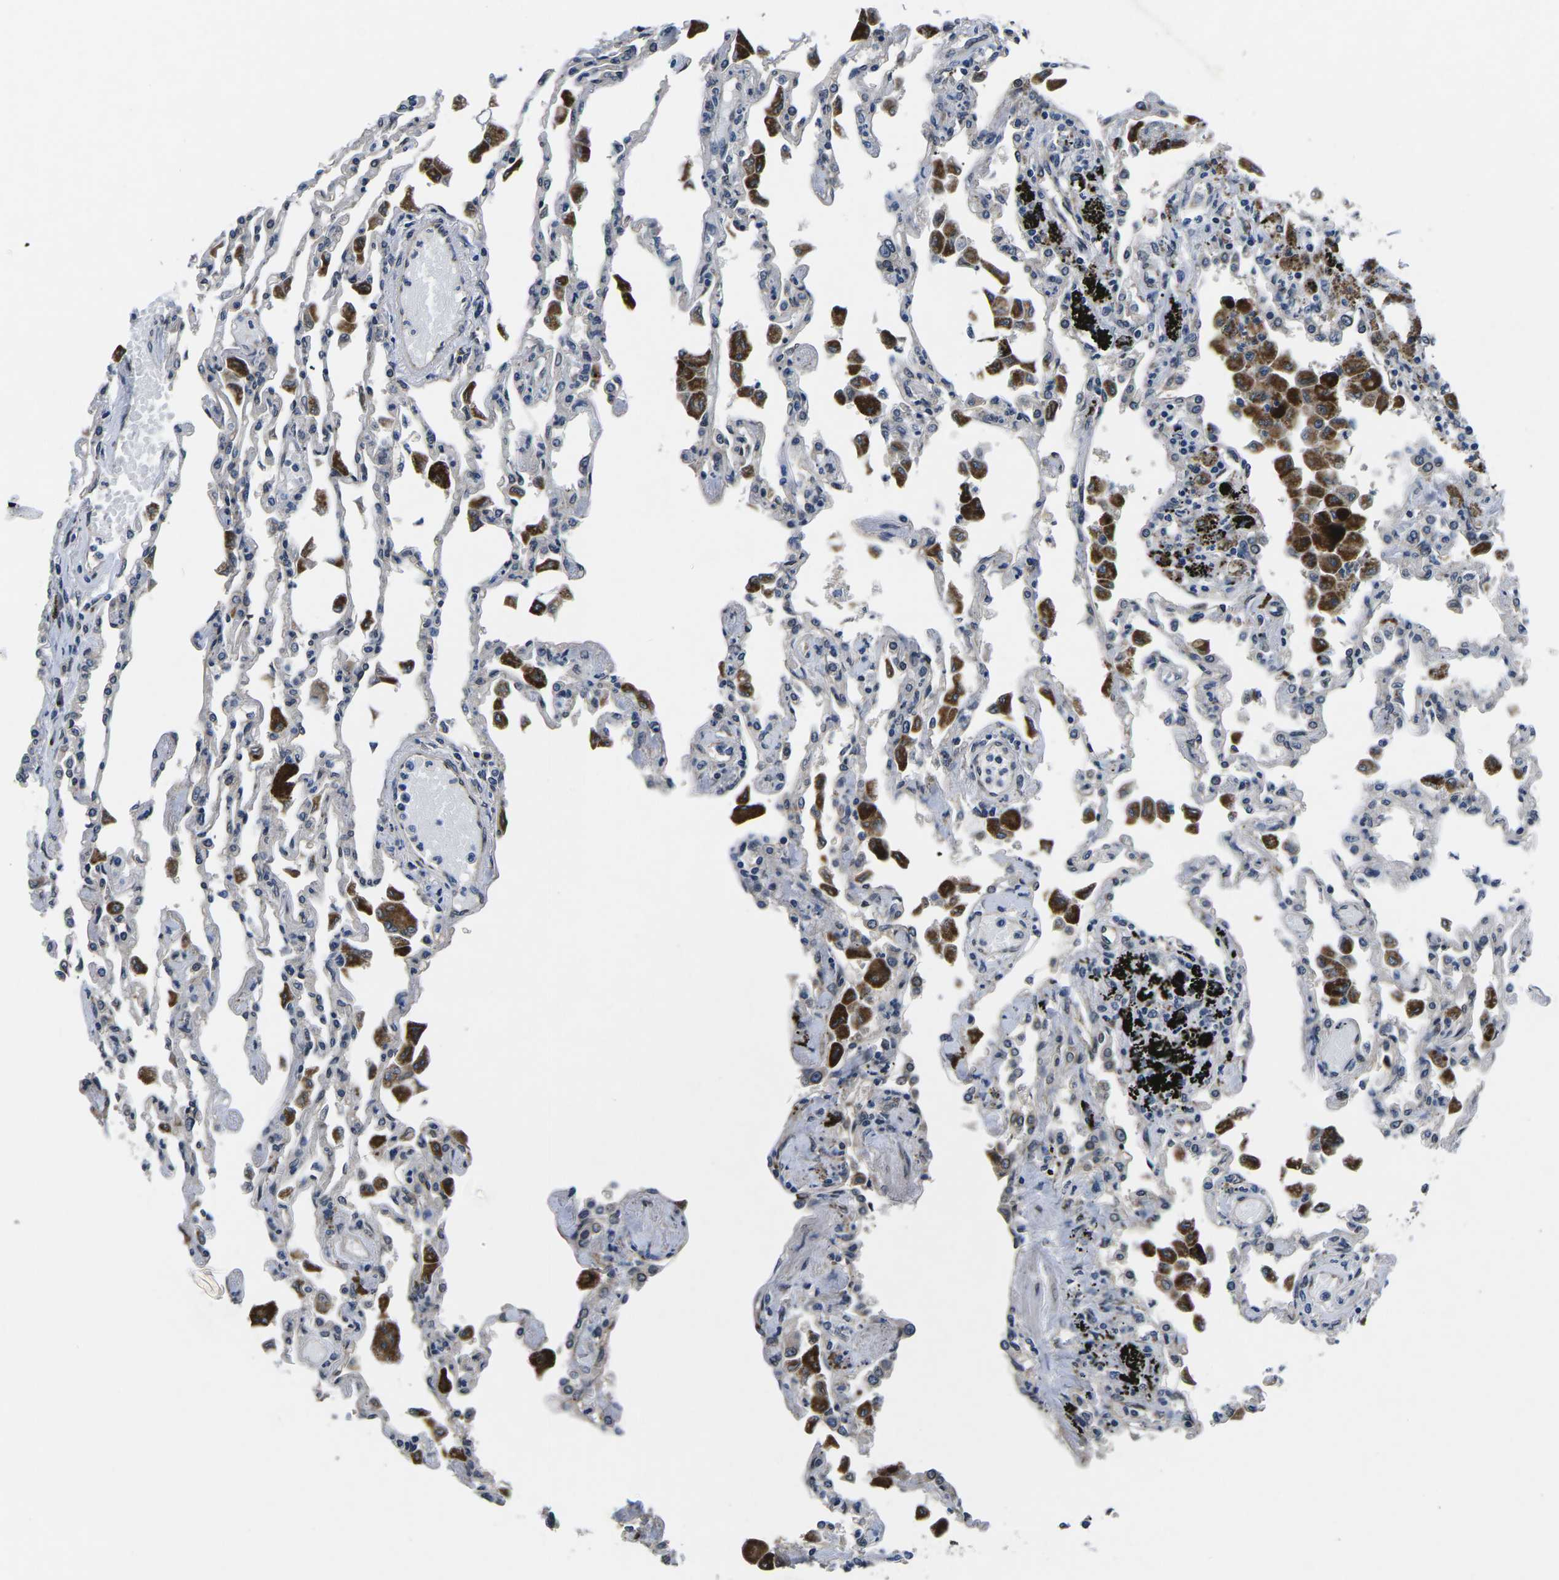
{"staining": {"intensity": "moderate", "quantity": "<25%", "location": "nuclear"}, "tissue": "lung", "cell_type": "Alveolar cells", "image_type": "normal", "snomed": [{"axis": "morphology", "description": "Normal tissue, NOS"}, {"axis": "topography", "description": "Bronchus"}, {"axis": "topography", "description": "Lung"}], "caption": "Lung stained for a protein (brown) displays moderate nuclear positive expression in about <25% of alveolar cells.", "gene": "SNX10", "patient": {"sex": "female", "age": 49}}